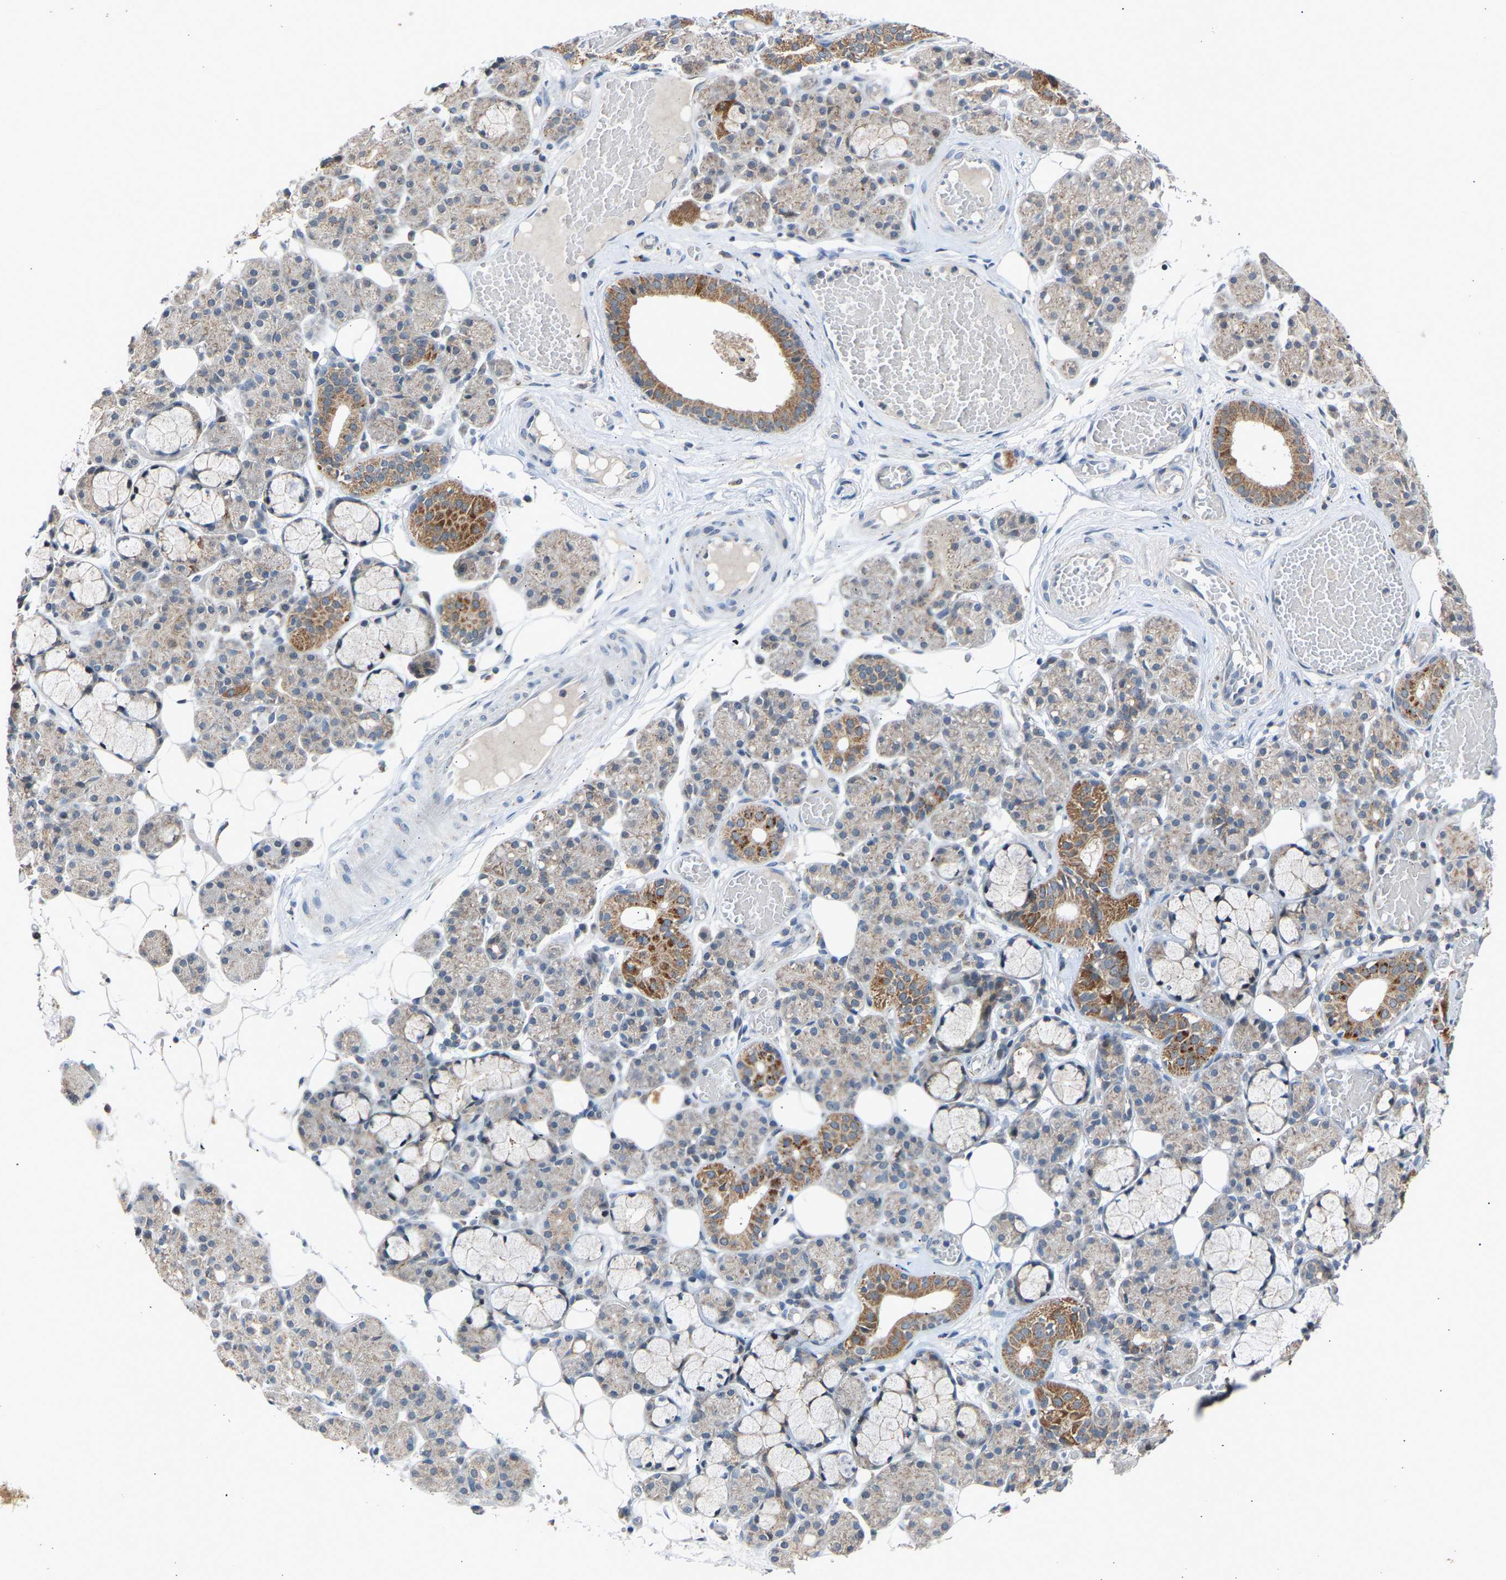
{"staining": {"intensity": "moderate", "quantity": "<25%", "location": "cytoplasmic/membranous"}, "tissue": "salivary gland", "cell_type": "Glandular cells", "image_type": "normal", "snomed": [{"axis": "morphology", "description": "Normal tissue, NOS"}, {"axis": "topography", "description": "Salivary gland"}], "caption": "About <25% of glandular cells in normal human salivary gland display moderate cytoplasmic/membranous protein staining as visualized by brown immunohistochemical staining.", "gene": "SLIRP", "patient": {"sex": "male", "age": 63}}